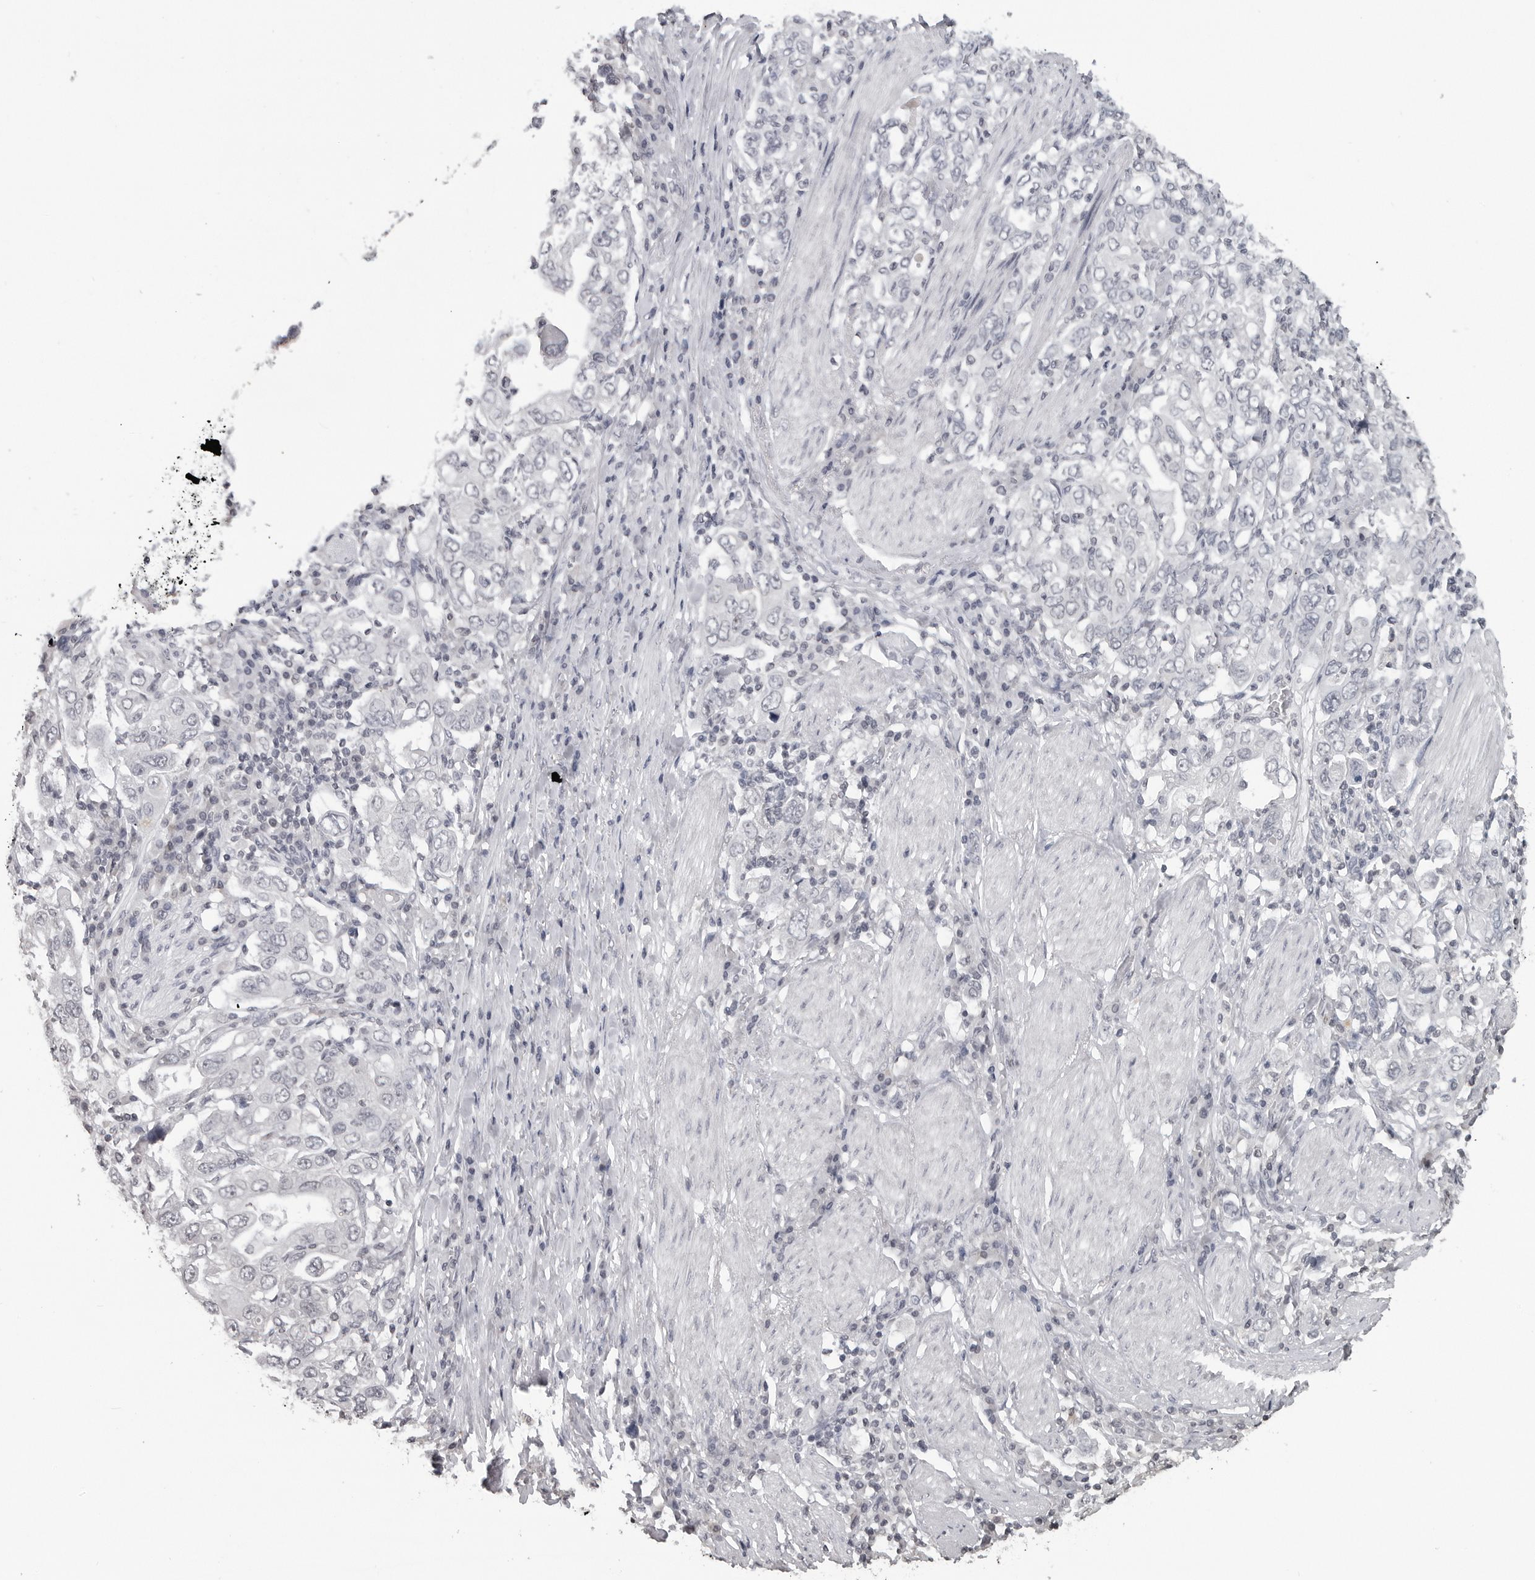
{"staining": {"intensity": "negative", "quantity": "none", "location": "none"}, "tissue": "stomach cancer", "cell_type": "Tumor cells", "image_type": "cancer", "snomed": [{"axis": "morphology", "description": "Adenocarcinoma, NOS"}, {"axis": "topography", "description": "Stomach, upper"}], "caption": "High magnification brightfield microscopy of adenocarcinoma (stomach) stained with DAB (3,3'-diaminobenzidine) (brown) and counterstained with hematoxylin (blue): tumor cells show no significant expression. The staining was performed using DAB to visualize the protein expression in brown, while the nuclei were stained in blue with hematoxylin (Magnification: 20x).", "gene": "DDX54", "patient": {"sex": "male", "age": 62}}